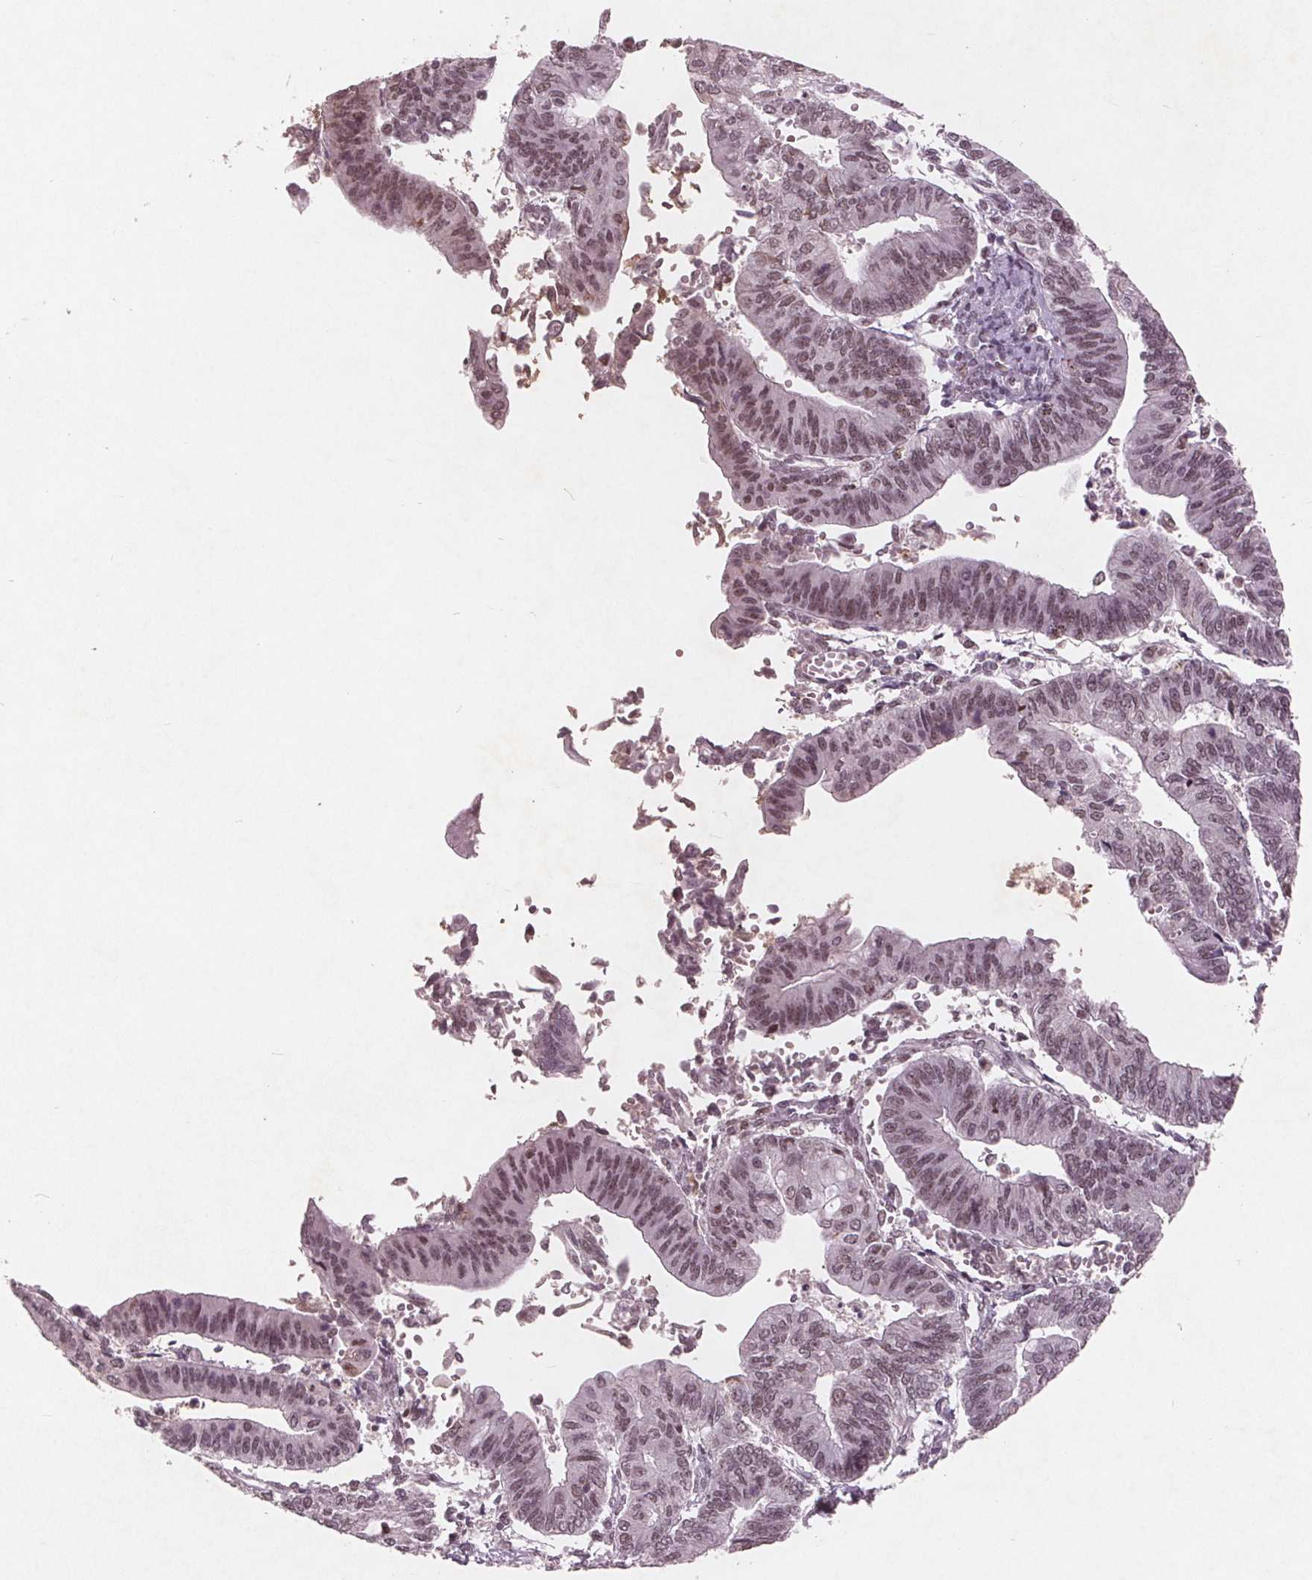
{"staining": {"intensity": "weak", "quantity": ">75%", "location": "nuclear"}, "tissue": "endometrial cancer", "cell_type": "Tumor cells", "image_type": "cancer", "snomed": [{"axis": "morphology", "description": "Adenocarcinoma, NOS"}, {"axis": "topography", "description": "Endometrium"}], "caption": "Endometrial adenocarcinoma was stained to show a protein in brown. There is low levels of weak nuclear staining in approximately >75% of tumor cells. (Stains: DAB in brown, nuclei in blue, Microscopy: brightfield microscopy at high magnification).", "gene": "RPS6KA2", "patient": {"sex": "female", "age": 65}}